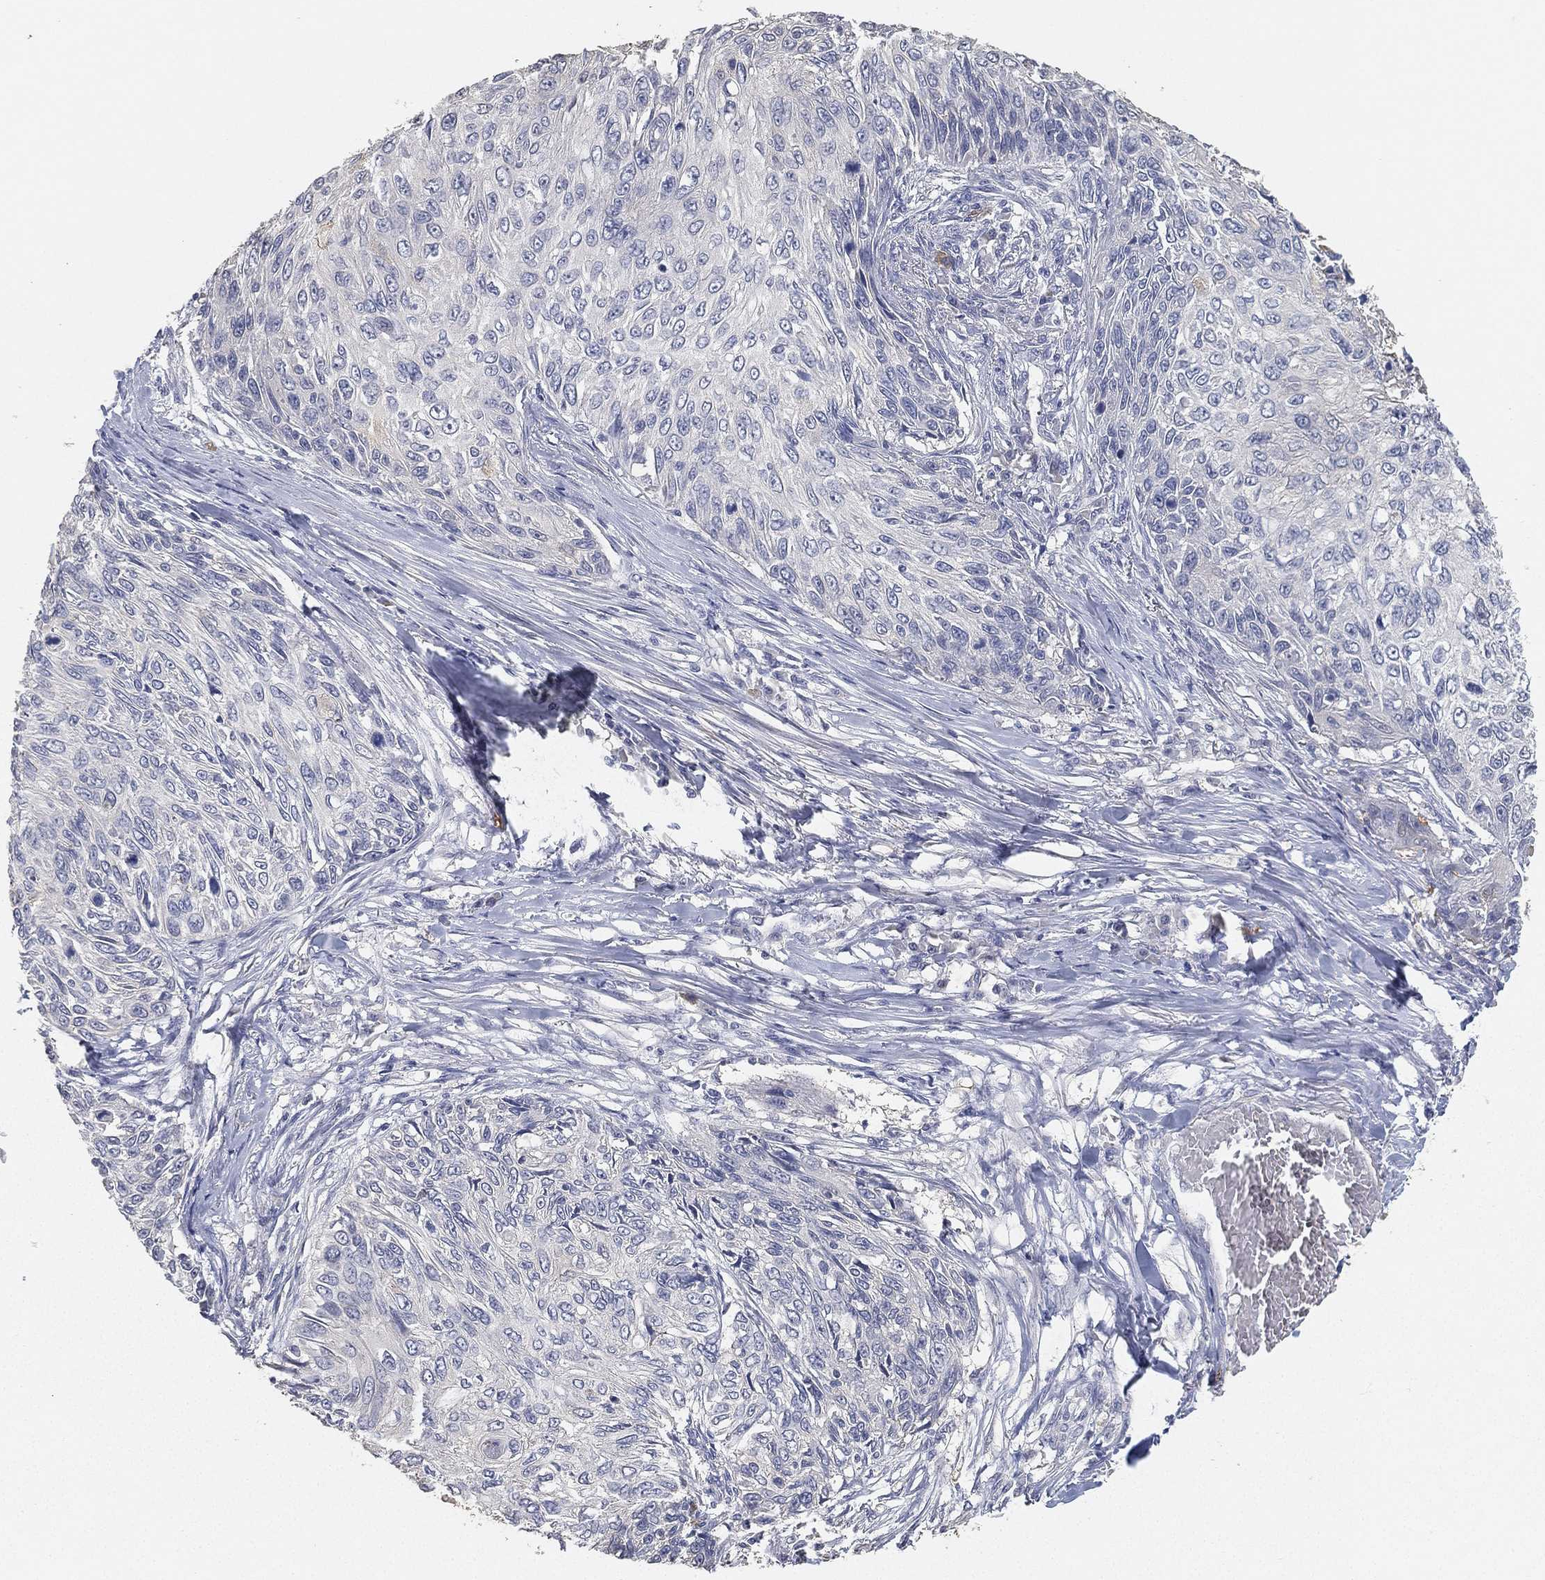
{"staining": {"intensity": "negative", "quantity": "none", "location": "none"}, "tissue": "skin cancer", "cell_type": "Tumor cells", "image_type": "cancer", "snomed": [{"axis": "morphology", "description": "Squamous cell carcinoma, NOS"}, {"axis": "topography", "description": "Skin"}], "caption": "This is an immunohistochemistry (IHC) histopathology image of human skin cancer. There is no expression in tumor cells.", "gene": "GPR61", "patient": {"sex": "male", "age": 92}}